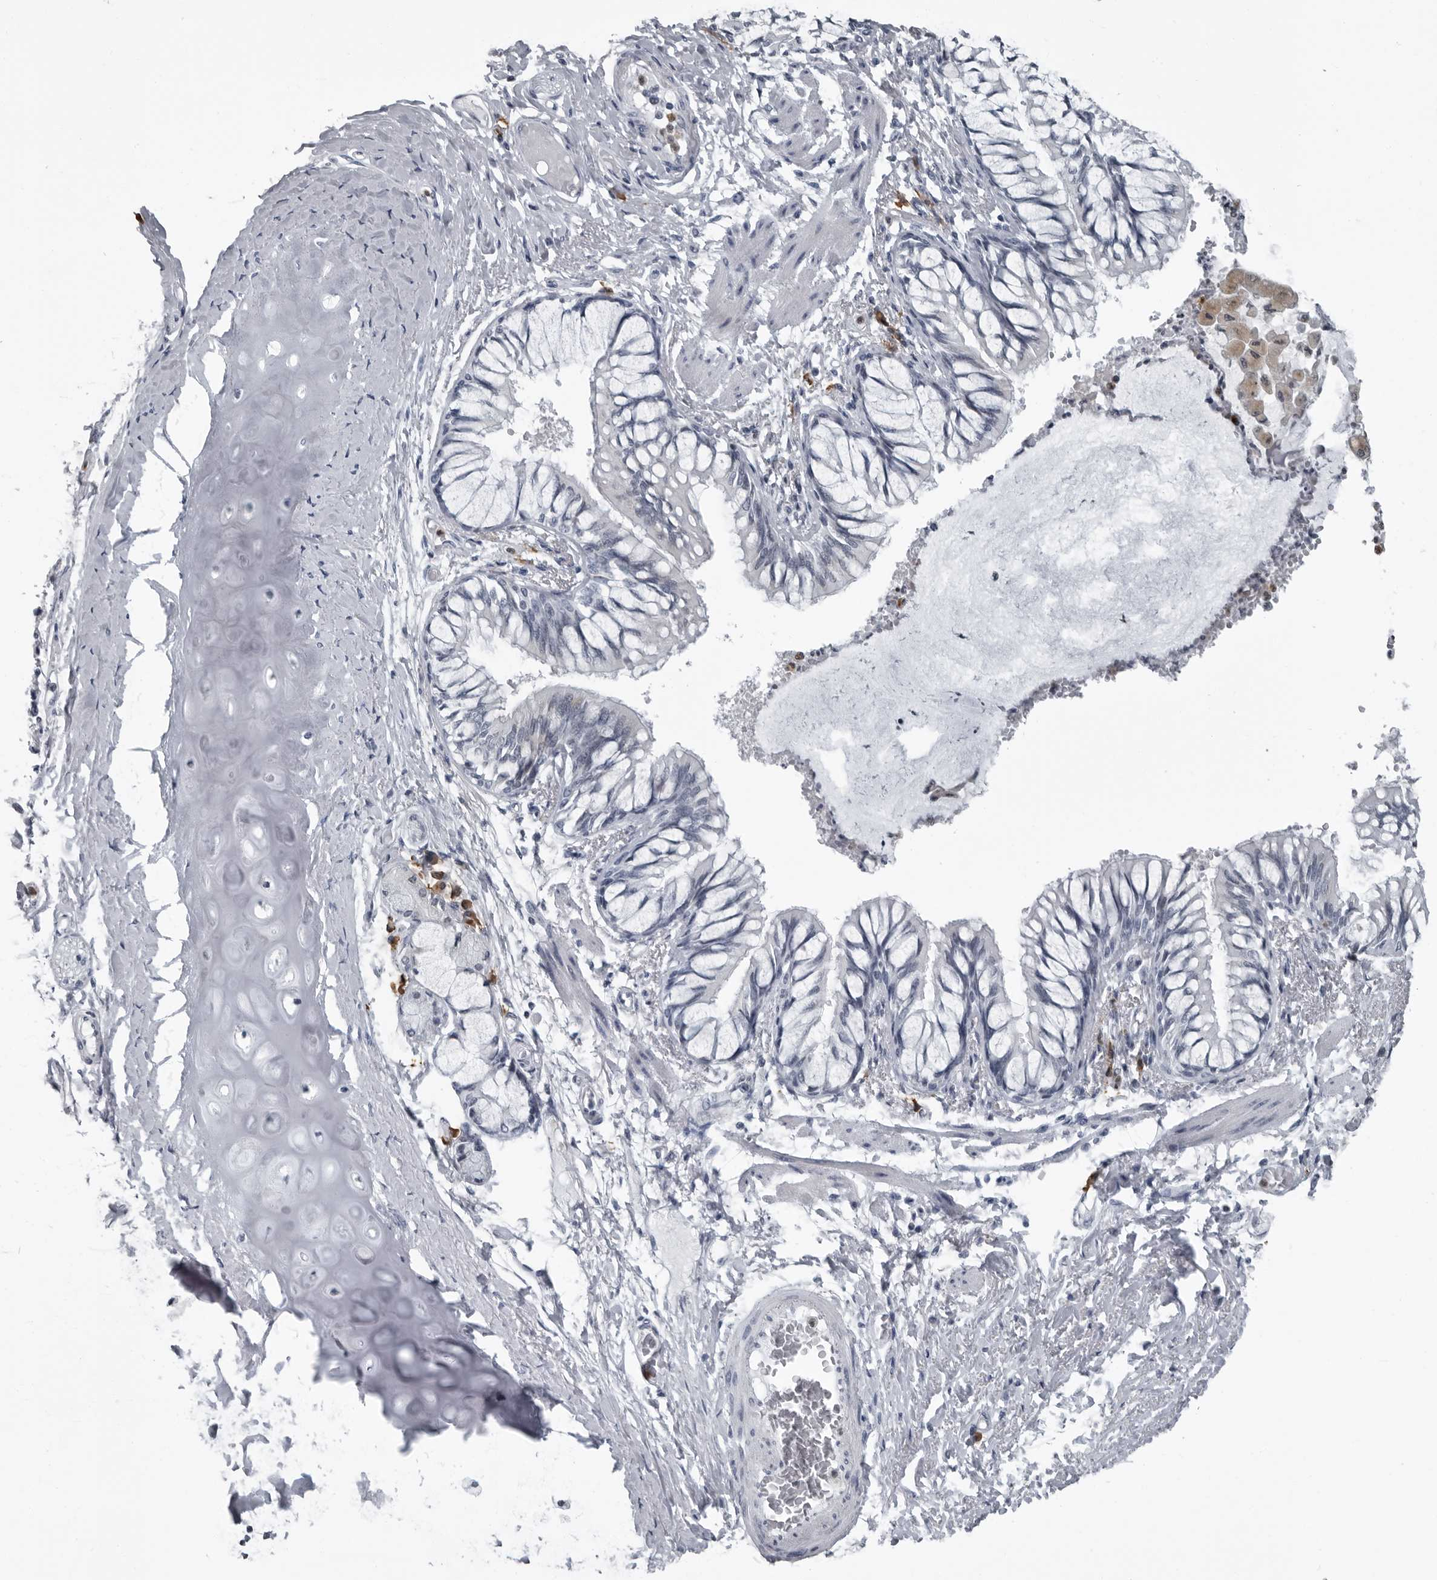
{"staining": {"intensity": "moderate", "quantity": "<25%", "location": "nuclear"}, "tissue": "bronchus", "cell_type": "Respiratory epithelial cells", "image_type": "normal", "snomed": [{"axis": "morphology", "description": "Normal tissue, NOS"}, {"axis": "topography", "description": "Cartilage tissue"}, {"axis": "topography", "description": "Bronchus"}, {"axis": "topography", "description": "Lung"}], "caption": "A micrograph showing moderate nuclear positivity in approximately <25% of respiratory epithelial cells in benign bronchus, as visualized by brown immunohistochemical staining.", "gene": "RTCA", "patient": {"sex": "female", "age": 49}}